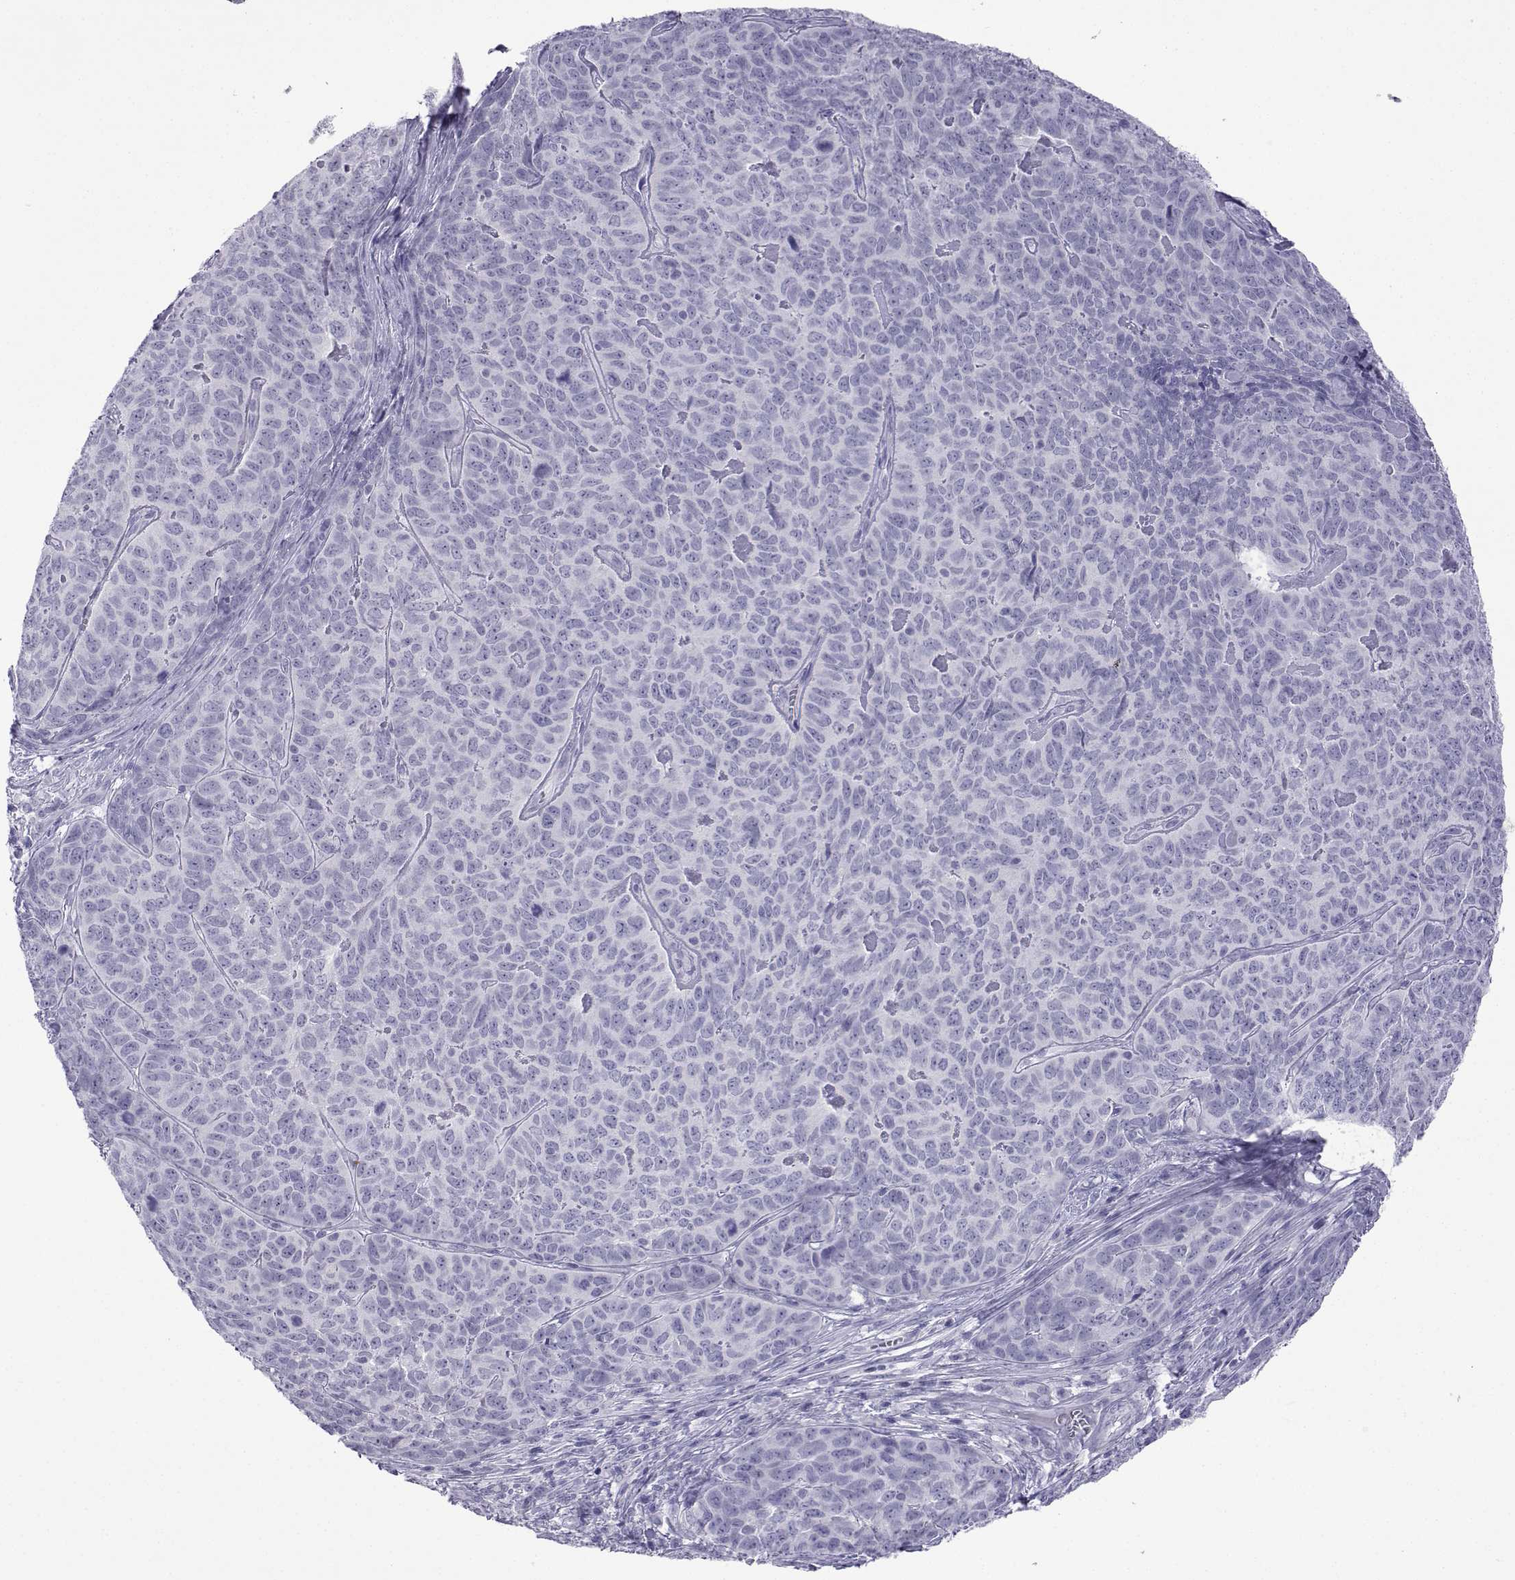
{"staining": {"intensity": "negative", "quantity": "none", "location": "none"}, "tissue": "skin cancer", "cell_type": "Tumor cells", "image_type": "cancer", "snomed": [{"axis": "morphology", "description": "Squamous cell carcinoma, NOS"}, {"axis": "topography", "description": "Skin"}, {"axis": "topography", "description": "Anal"}], "caption": "IHC image of human skin cancer (squamous cell carcinoma) stained for a protein (brown), which shows no positivity in tumor cells.", "gene": "ACTL7A", "patient": {"sex": "female", "age": 51}}